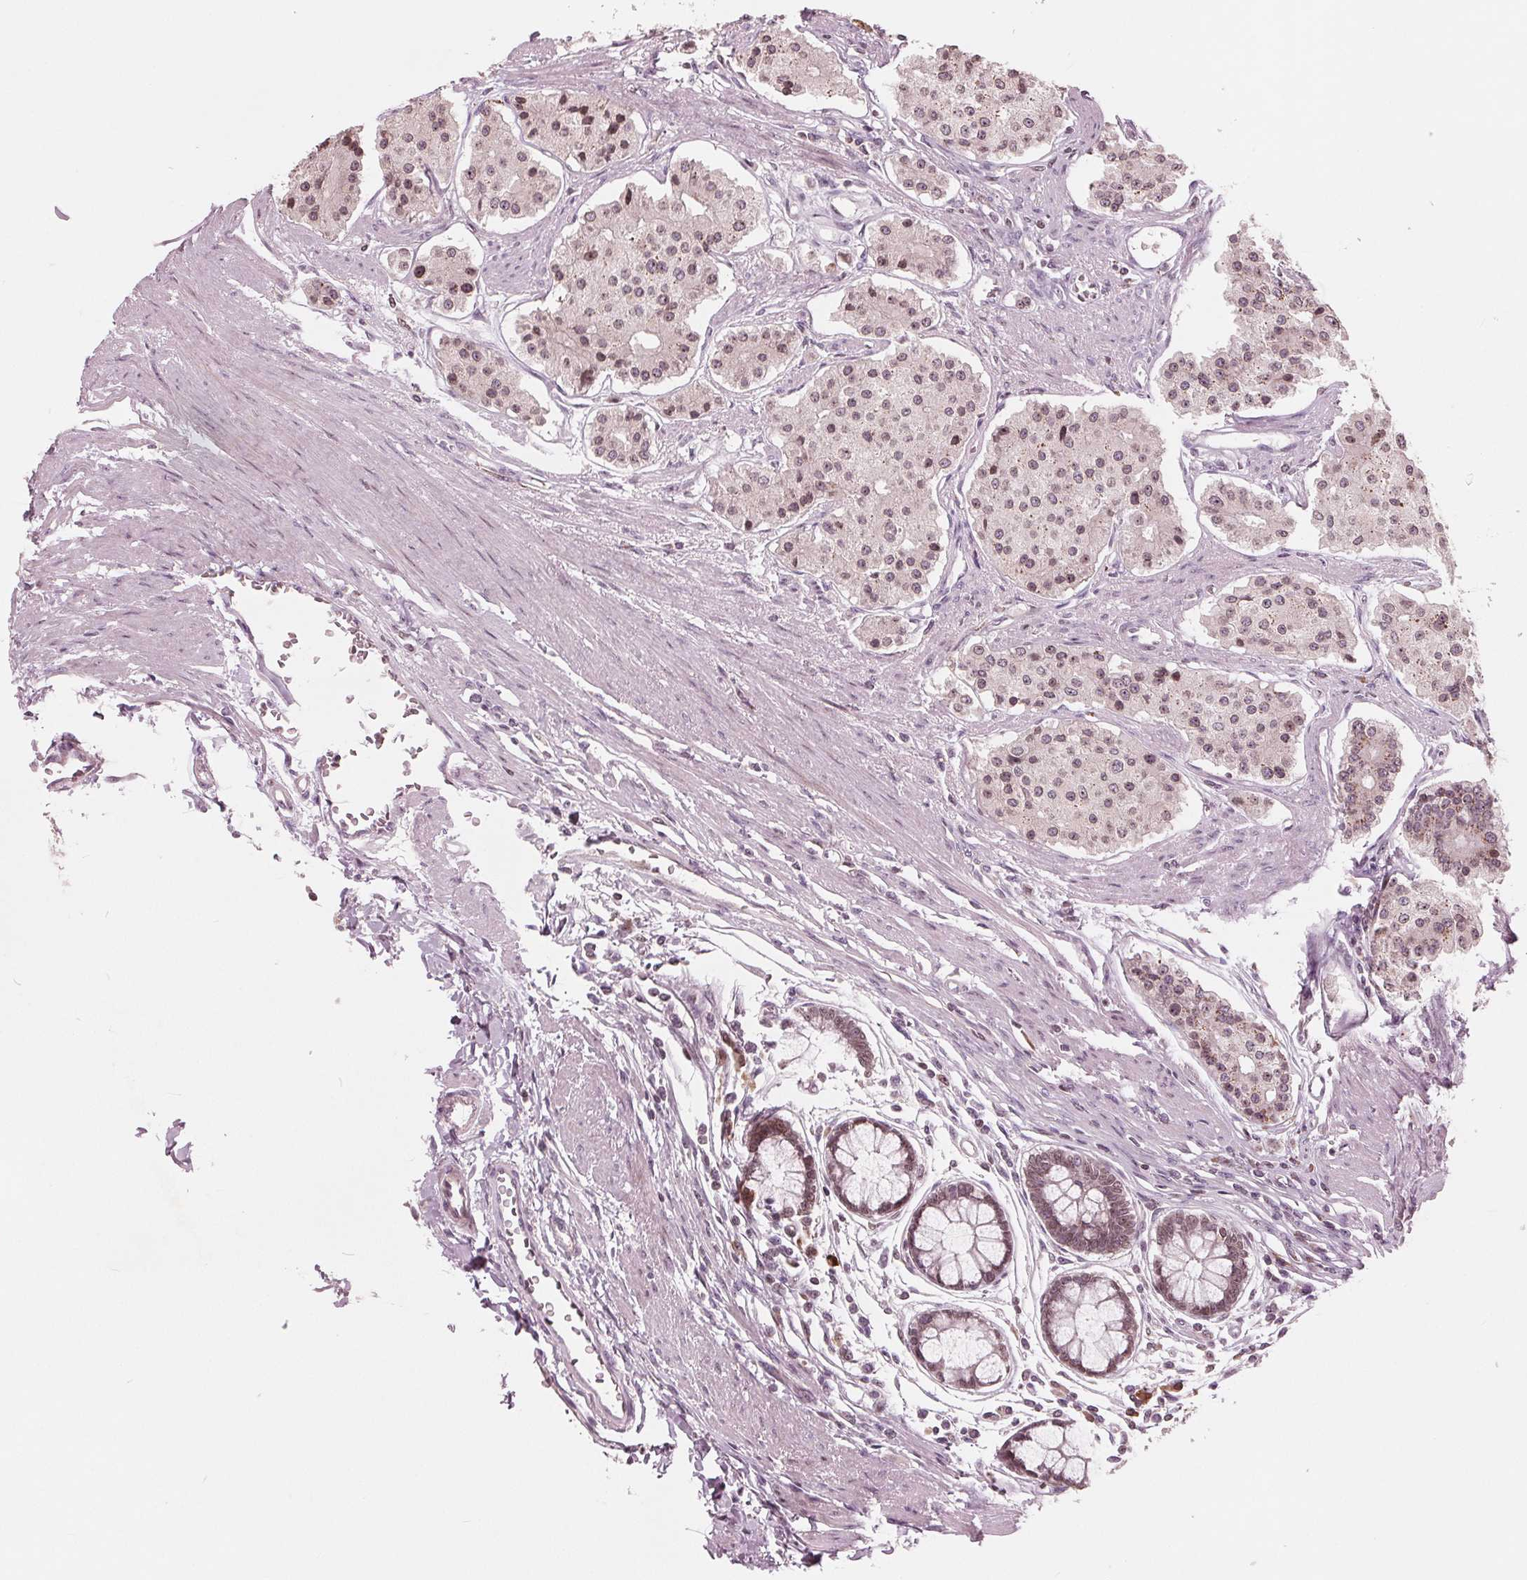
{"staining": {"intensity": "moderate", "quantity": ">75%", "location": "cytoplasmic/membranous,nuclear"}, "tissue": "carcinoid", "cell_type": "Tumor cells", "image_type": "cancer", "snomed": [{"axis": "morphology", "description": "Carcinoid, malignant, NOS"}, {"axis": "topography", "description": "Small intestine"}], "caption": "IHC of human carcinoid reveals medium levels of moderate cytoplasmic/membranous and nuclear positivity in about >75% of tumor cells. (Stains: DAB (3,3'-diaminobenzidine) in brown, nuclei in blue, Microscopy: brightfield microscopy at high magnification).", "gene": "NUP210", "patient": {"sex": "female", "age": 65}}